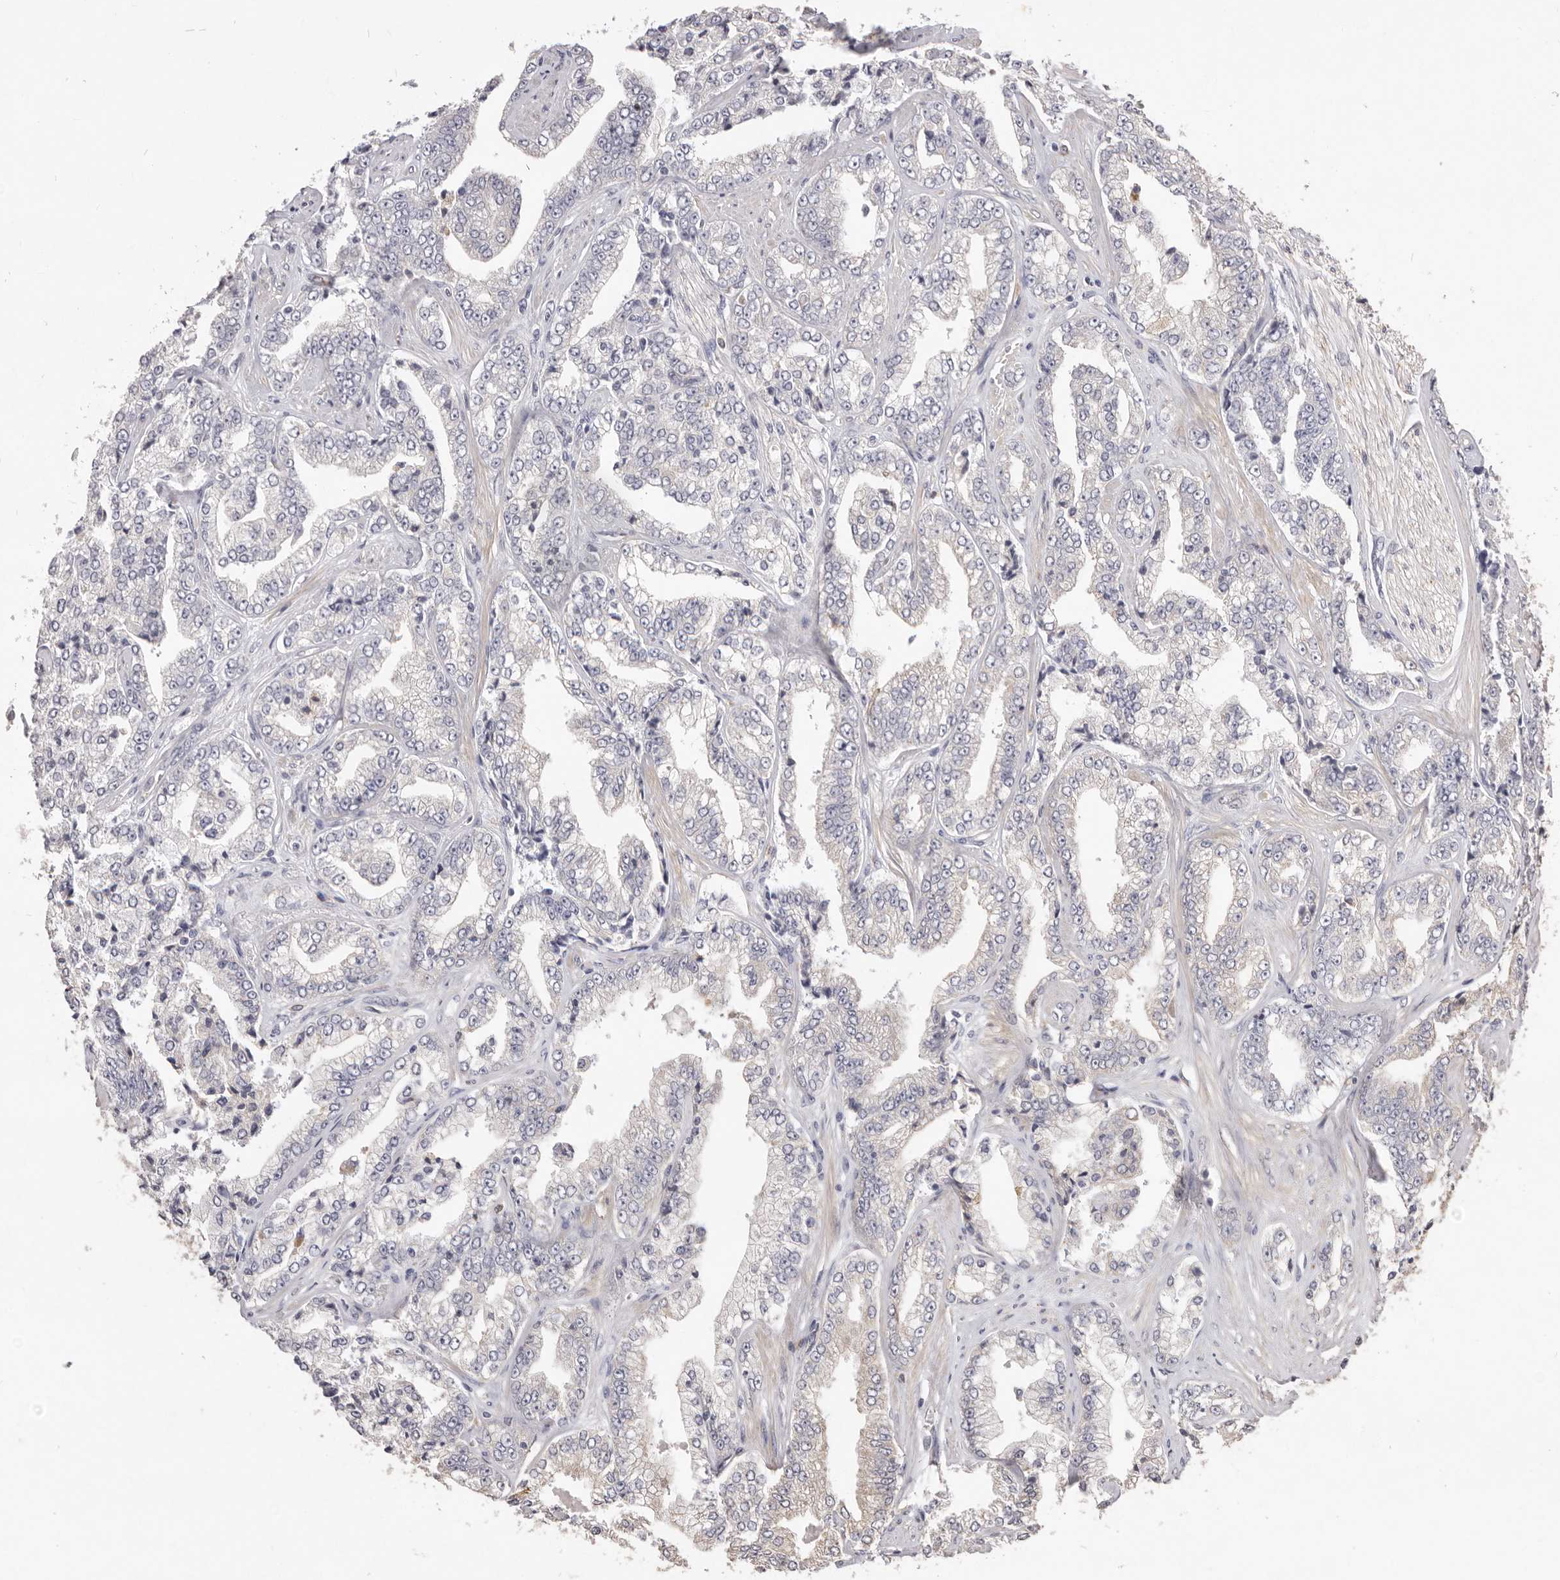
{"staining": {"intensity": "negative", "quantity": "none", "location": "none"}, "tissue": "prostate cancer", "cell_type": "Tumor cells", "image_type": "cancer", "snomed": [{"axis": "morphology", "description": "Adenocarcinoma, High grade"}, {"axis": "topography", "description": "Prostate"}], "caption": "DAB (3,3'-diaminobenzidine) immunohistochemical staining of prostate cancer exhibits no significant expression in tumor cells.", "gene": "ZYG11B", "patient": {"sex": "male", "age": 71}}